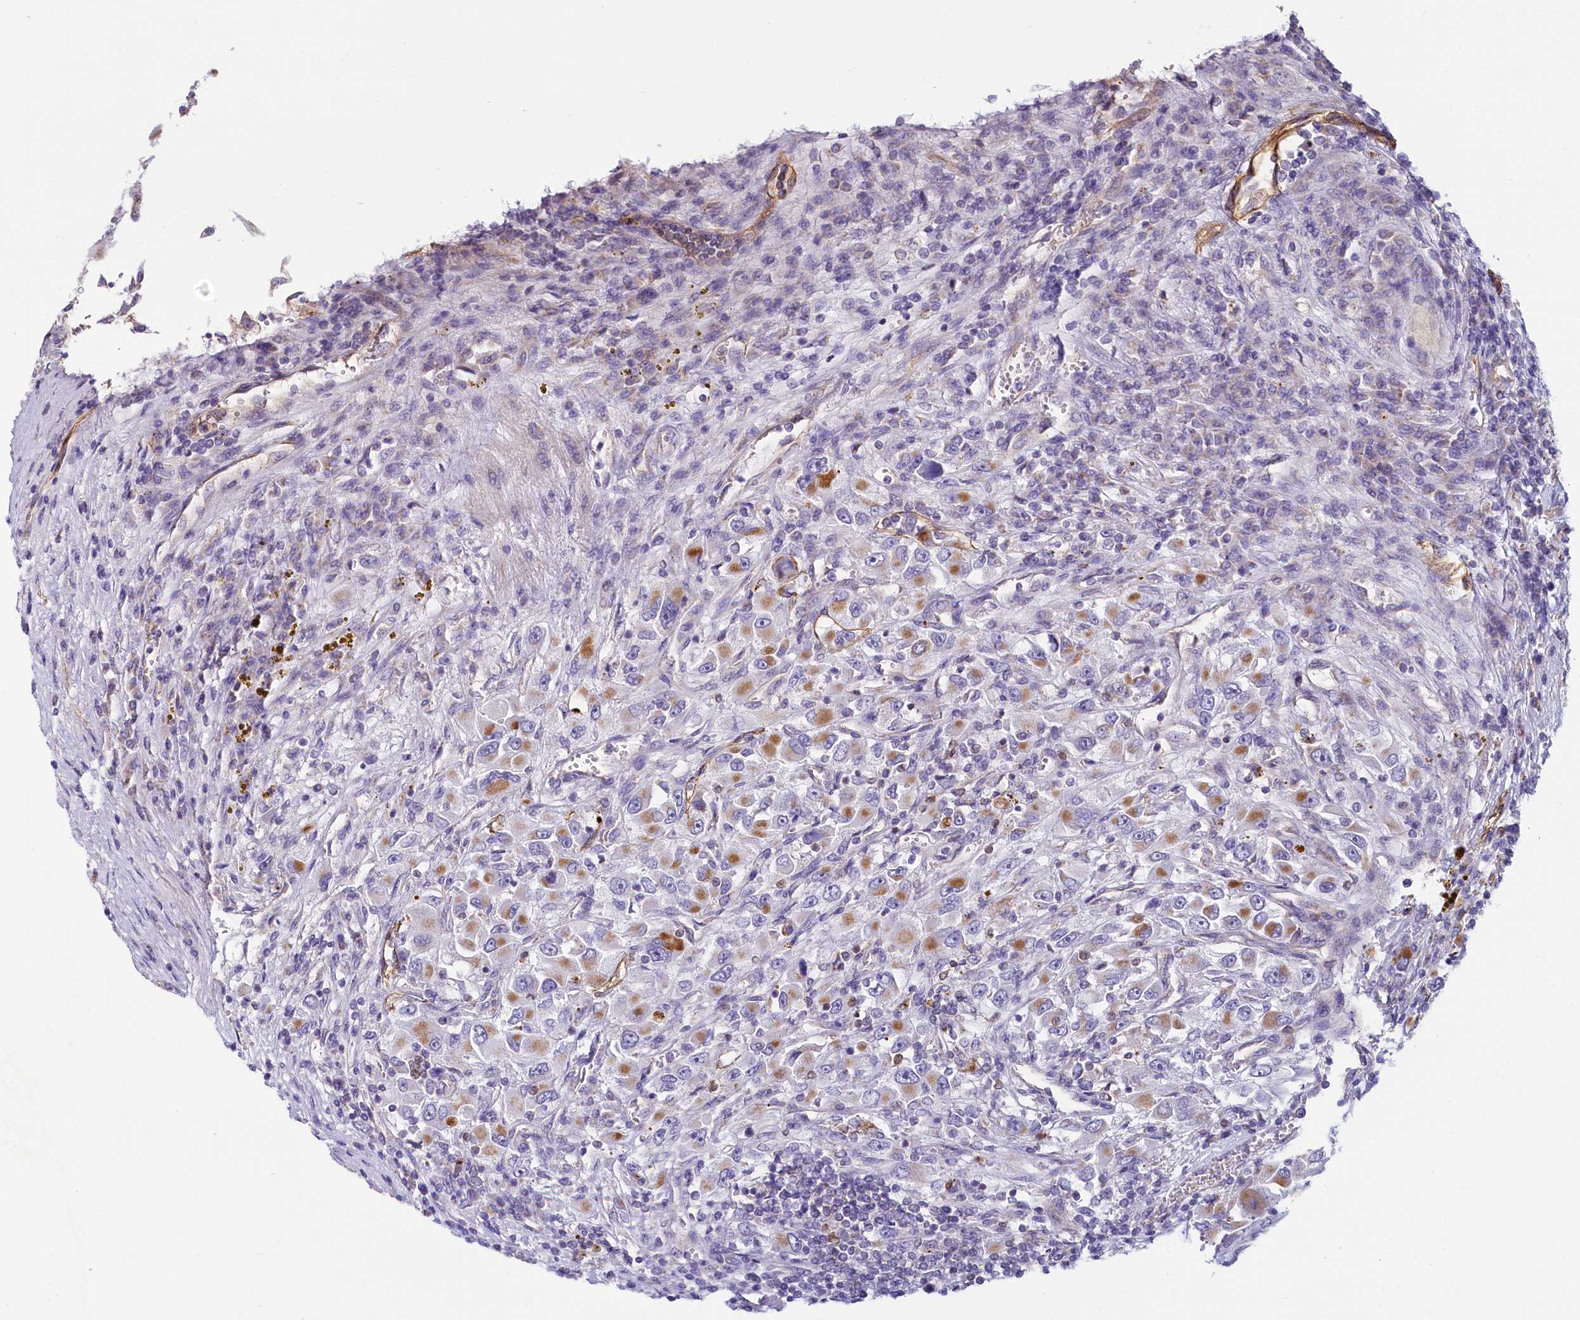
{"staining": {"intensity": "moderate", "quantity": "<25%", "location": "cytoplasmic/membranous"}, "tissue": "renal cancer", "cell_type": "Tumor cells", "image_type": "cancer", "snomed": [{"axis": "morphology", "description": "Adenocarcinoma, NOS"}, {"axis": "topography", "description": "Kidney"}], "caption": "Protein expression by immunohistochemistry (IHC) demonstrates moderate cytoplasmic/membranous expression in about <25% of tumor cells in adenocarcinoma (renal). Using DAB (brown) and hematoxylin (blue) stains, captured at high magnification using brightfield microscopy.", "gene": "LMOD3", "patient": {"sex": "female", "age": 52}}